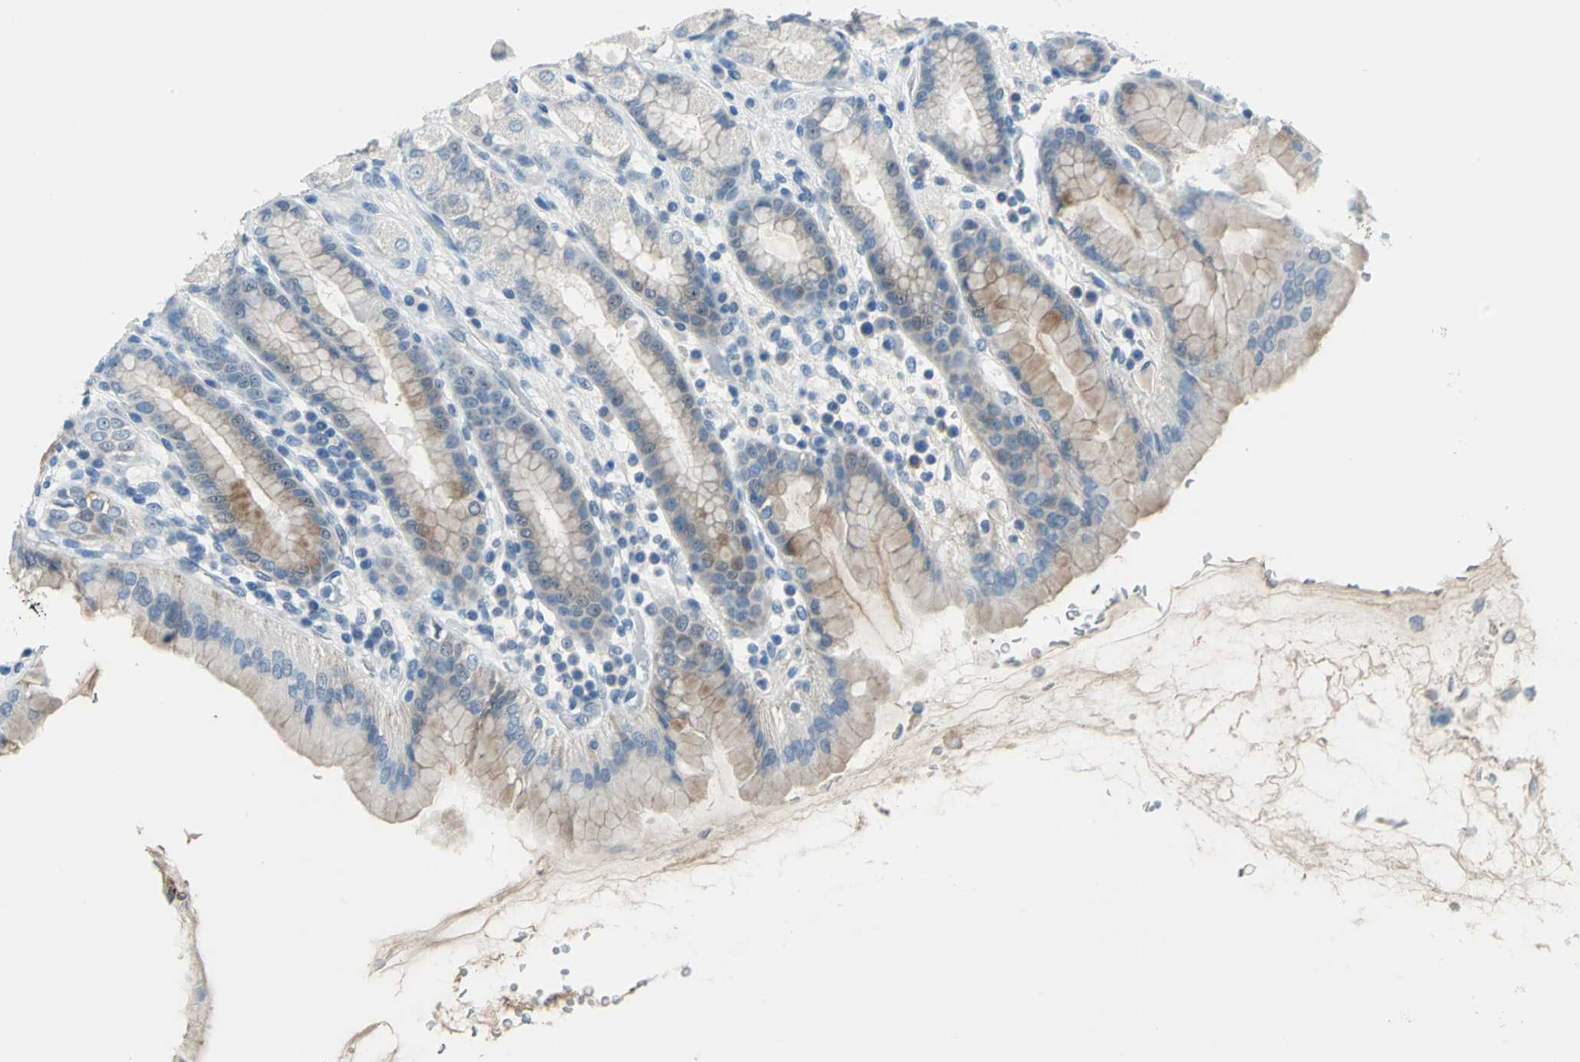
{"staining": {"intensity": "moderate", "quantity": "<25%", "location": "cytoplasmic/membranous"}, "tissue": "stomach", "cell_type": "Glandular cells", "image_type": "normal", "snomed": [{"axis": "morphology", "description": "Normal tissue, NOS"}, {"axis": "topography", "description": "Stomach, upper"}], "caption": "An IHC histopathology image of normal tissue is shown. Protein staining in brown highlights moderate cytoplasmic/membranous positivity in stomach within glandular cells.", "gene": "MUC4", "patient": {"sex": "male", "age": 68}}